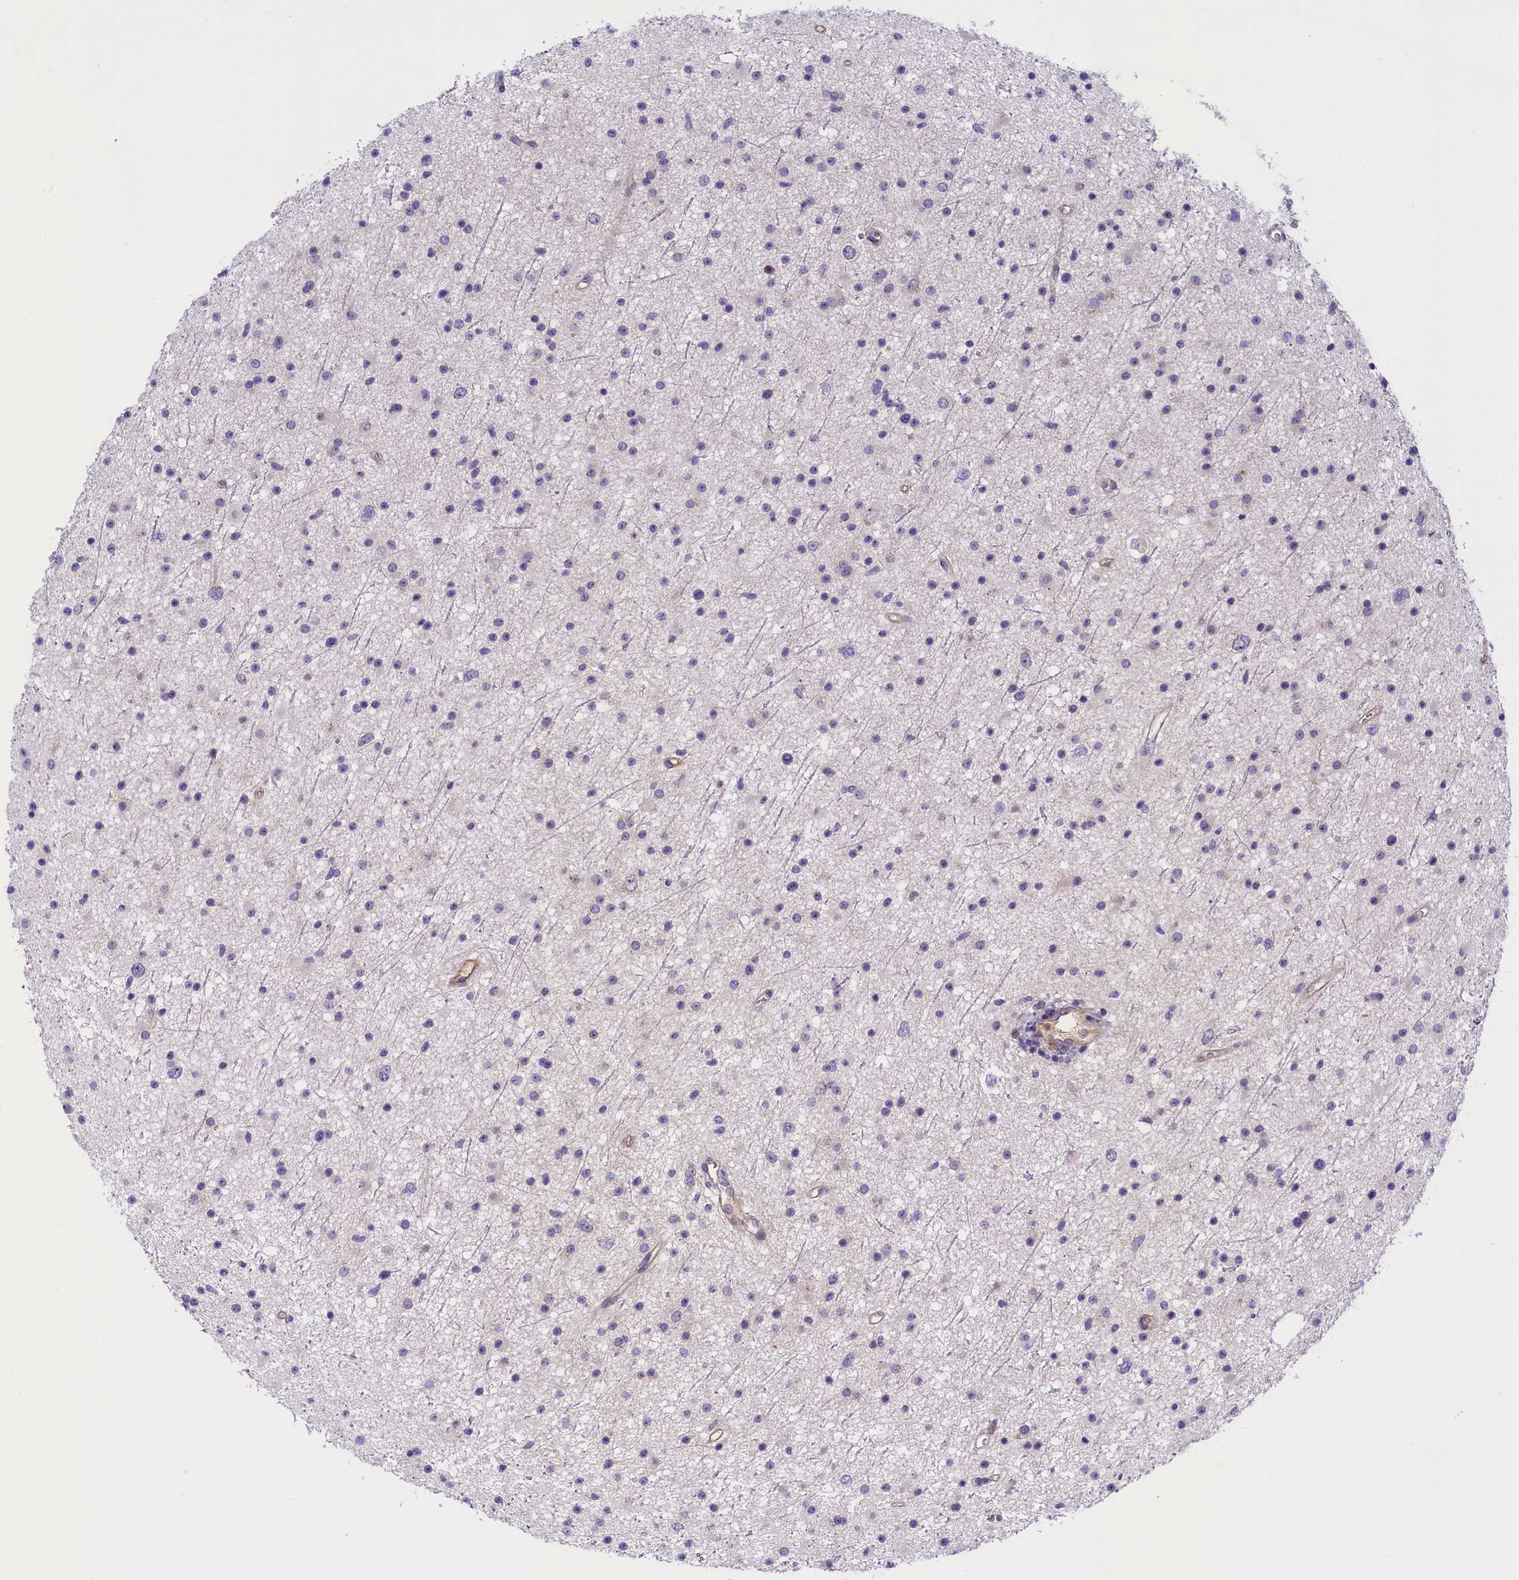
{"staining": {"intensity": "negative", "quantity": "none", "location": "none"}, "tissue": "glioma", "cell_type": "Tumor cells", "image_type": "cancer", "snomed": [{"axis": "morphology", "description": "Glioma, malignant, Low grade"}, {"axis": "topography", "description": "Cerebral cortex"}], "caption": "Micrograph shows no significant protein positivity in tumor cells of malignant glioma (low-grade).", "gene": "CCDC32", "patient": {"sex": "female", "age": 39}}